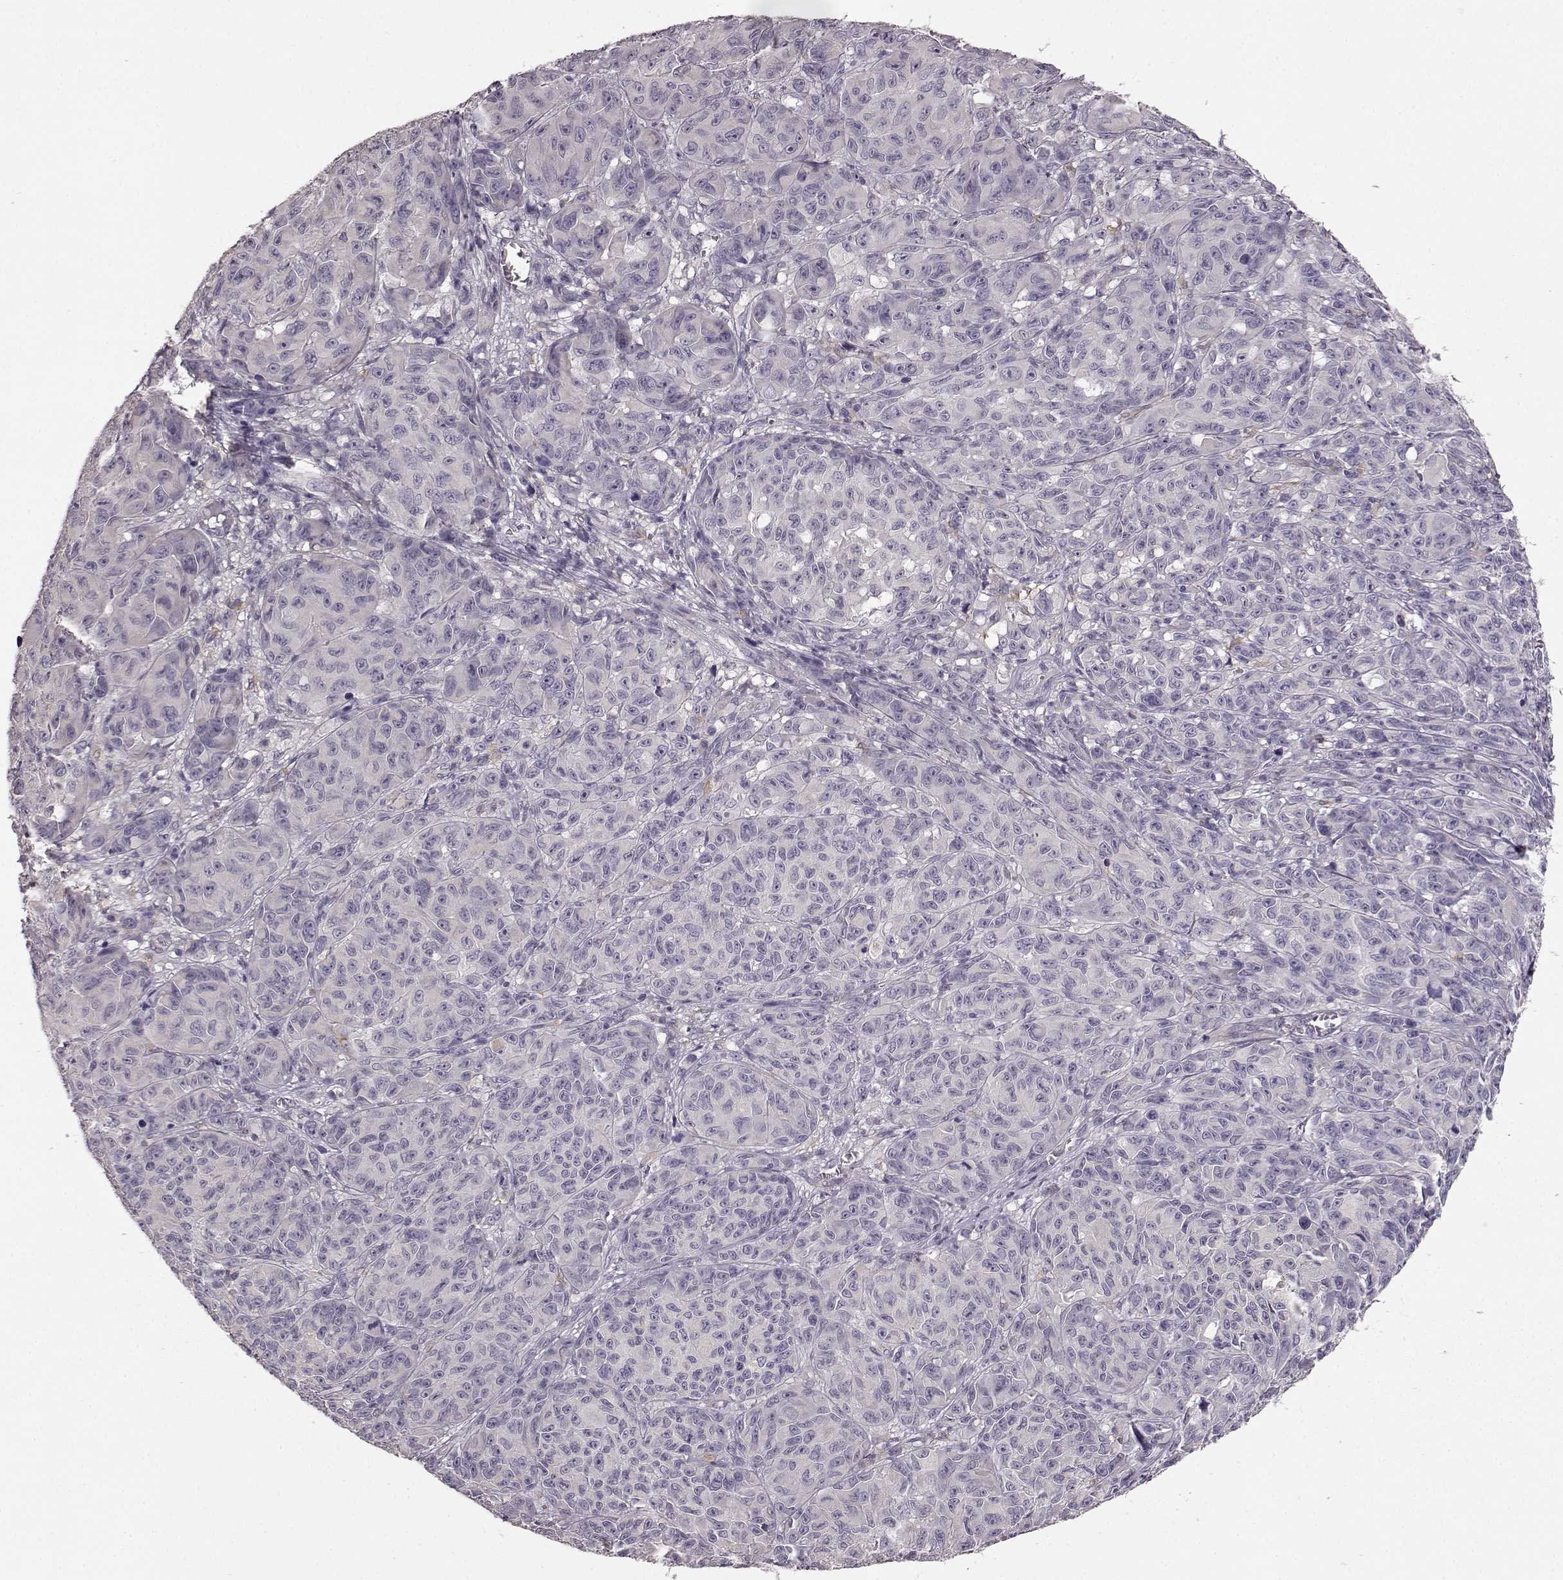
{"staining": {"intensity": "negative", "quantity": "none", "location": "none"}, "tissue": "melanoma", "cell_type": "Tumor cells", "image_type": "cancer", "snomed": [{"axis": "morphology", "description": "Malignant melanoma, NOS"}, {"axis": "topography", "description": "Vulva, labia, clitoris and Bartholin´s gland, NO"}], "caption": "This is an immunohistochemistry histopathology image of human malignant melanoma. There is no expression in tumor cells.", "gene": "GHR", "patient": {"sex": "female", "age": 75}}